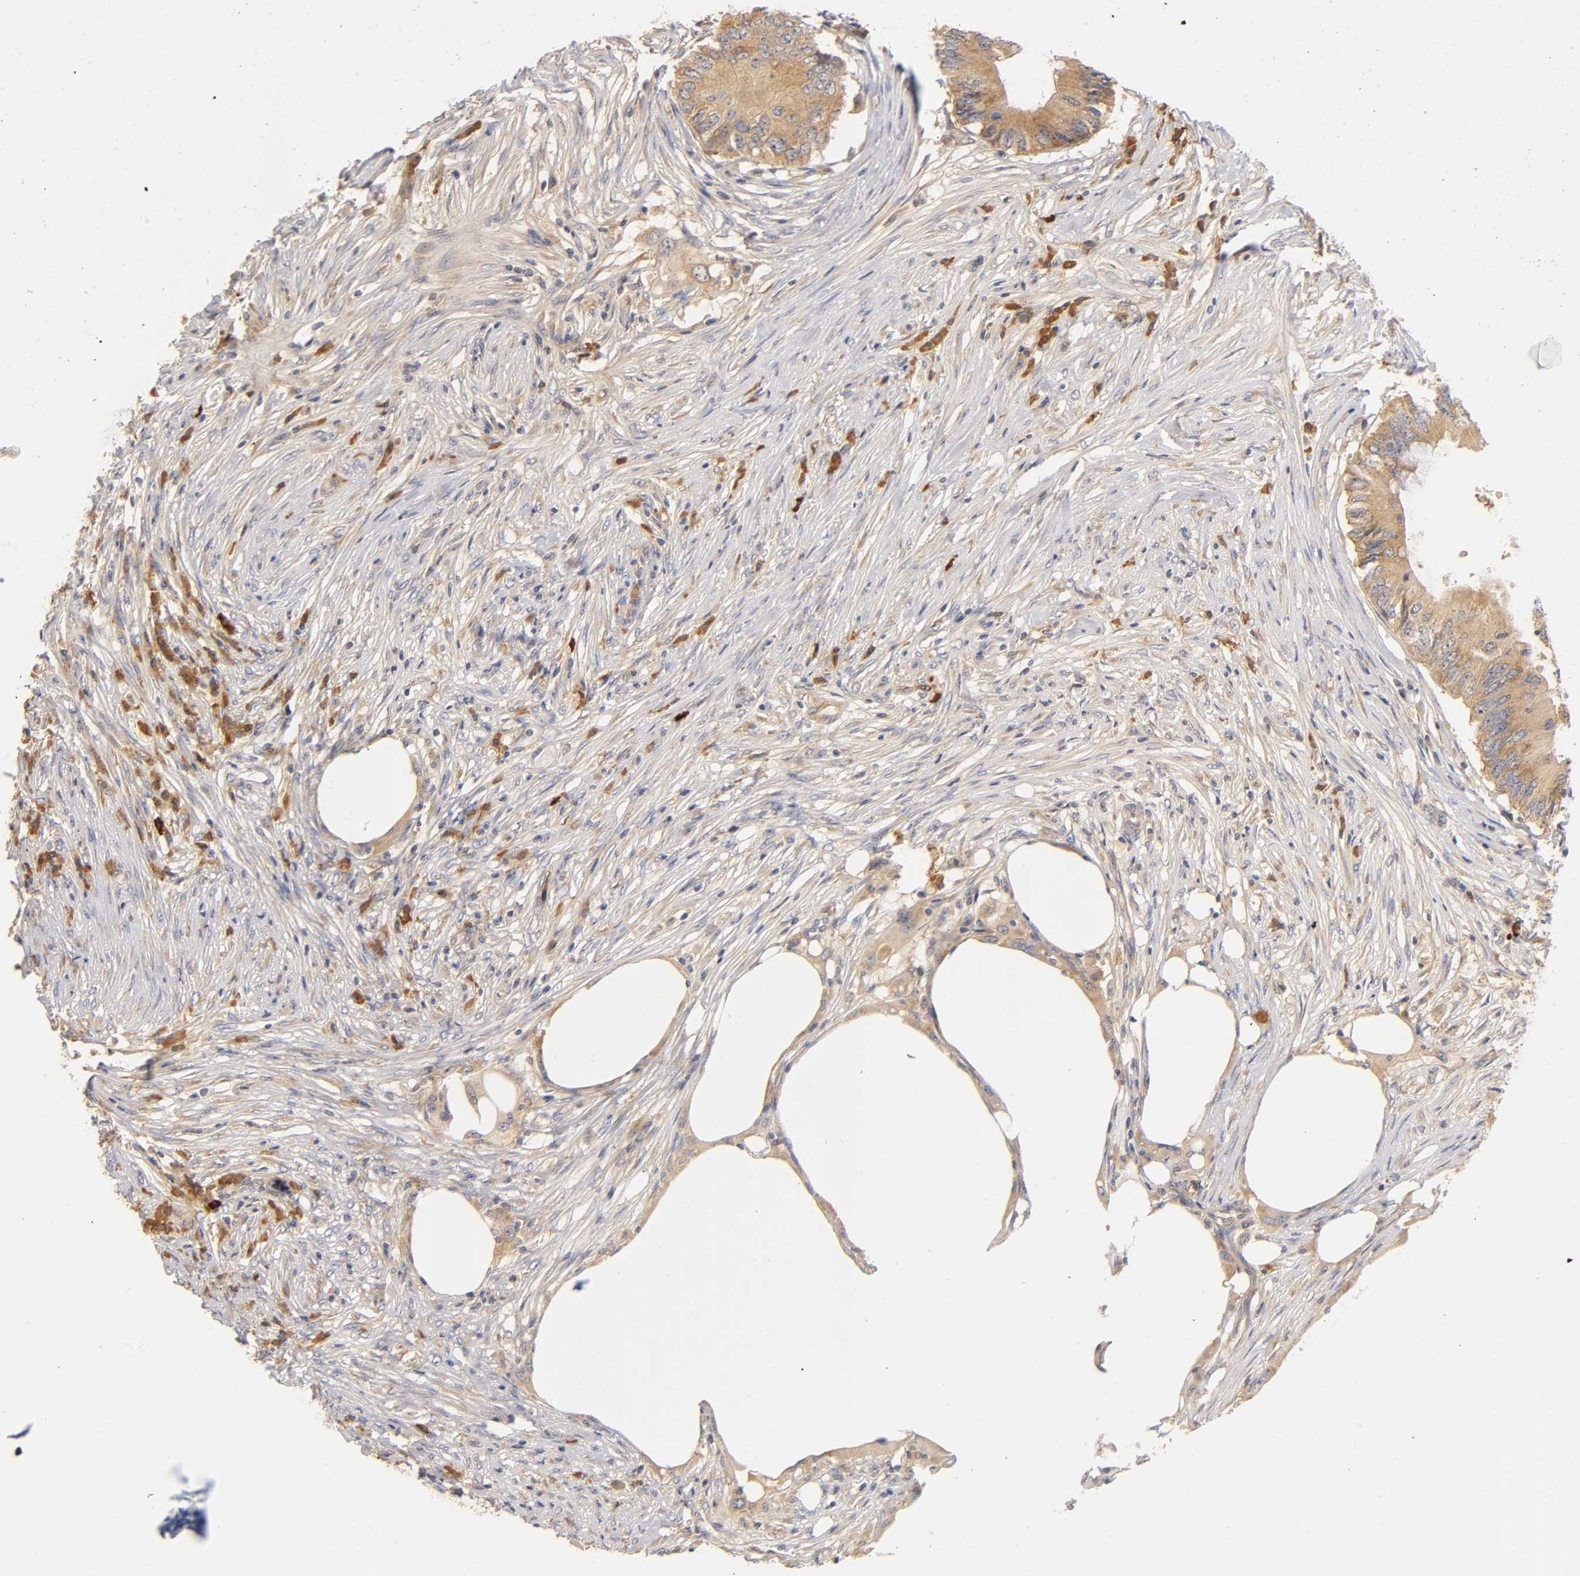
{"staining": {"intensity": "moderate", "quantity": ">75%", "location": "cytoplasmic/membranous"}, "tissue": "colorectal cancer", "cell_type": "Tumor cells", "image_type": "cancer", "snomed": [{"axis": "morphology", "description": "Adenocarcinoma, NOS"}, {"axis": "topography", "description": "Colon"}], "caption": "Immunohistochemistry staining of colorectal adenocarcinoma, which exhibits medium levels of moderate cytoplasmic/membranous positivity in approximately >75% of tumor cells indicating moderate cytoplasmic/membranous protein positivity. The staining was performed using DAB (brown) for protein detection and nuclei were counterstained in hematoxylin (blue).", "gene": "RPS29", "patient": {"sex": "male", "age": 71}}